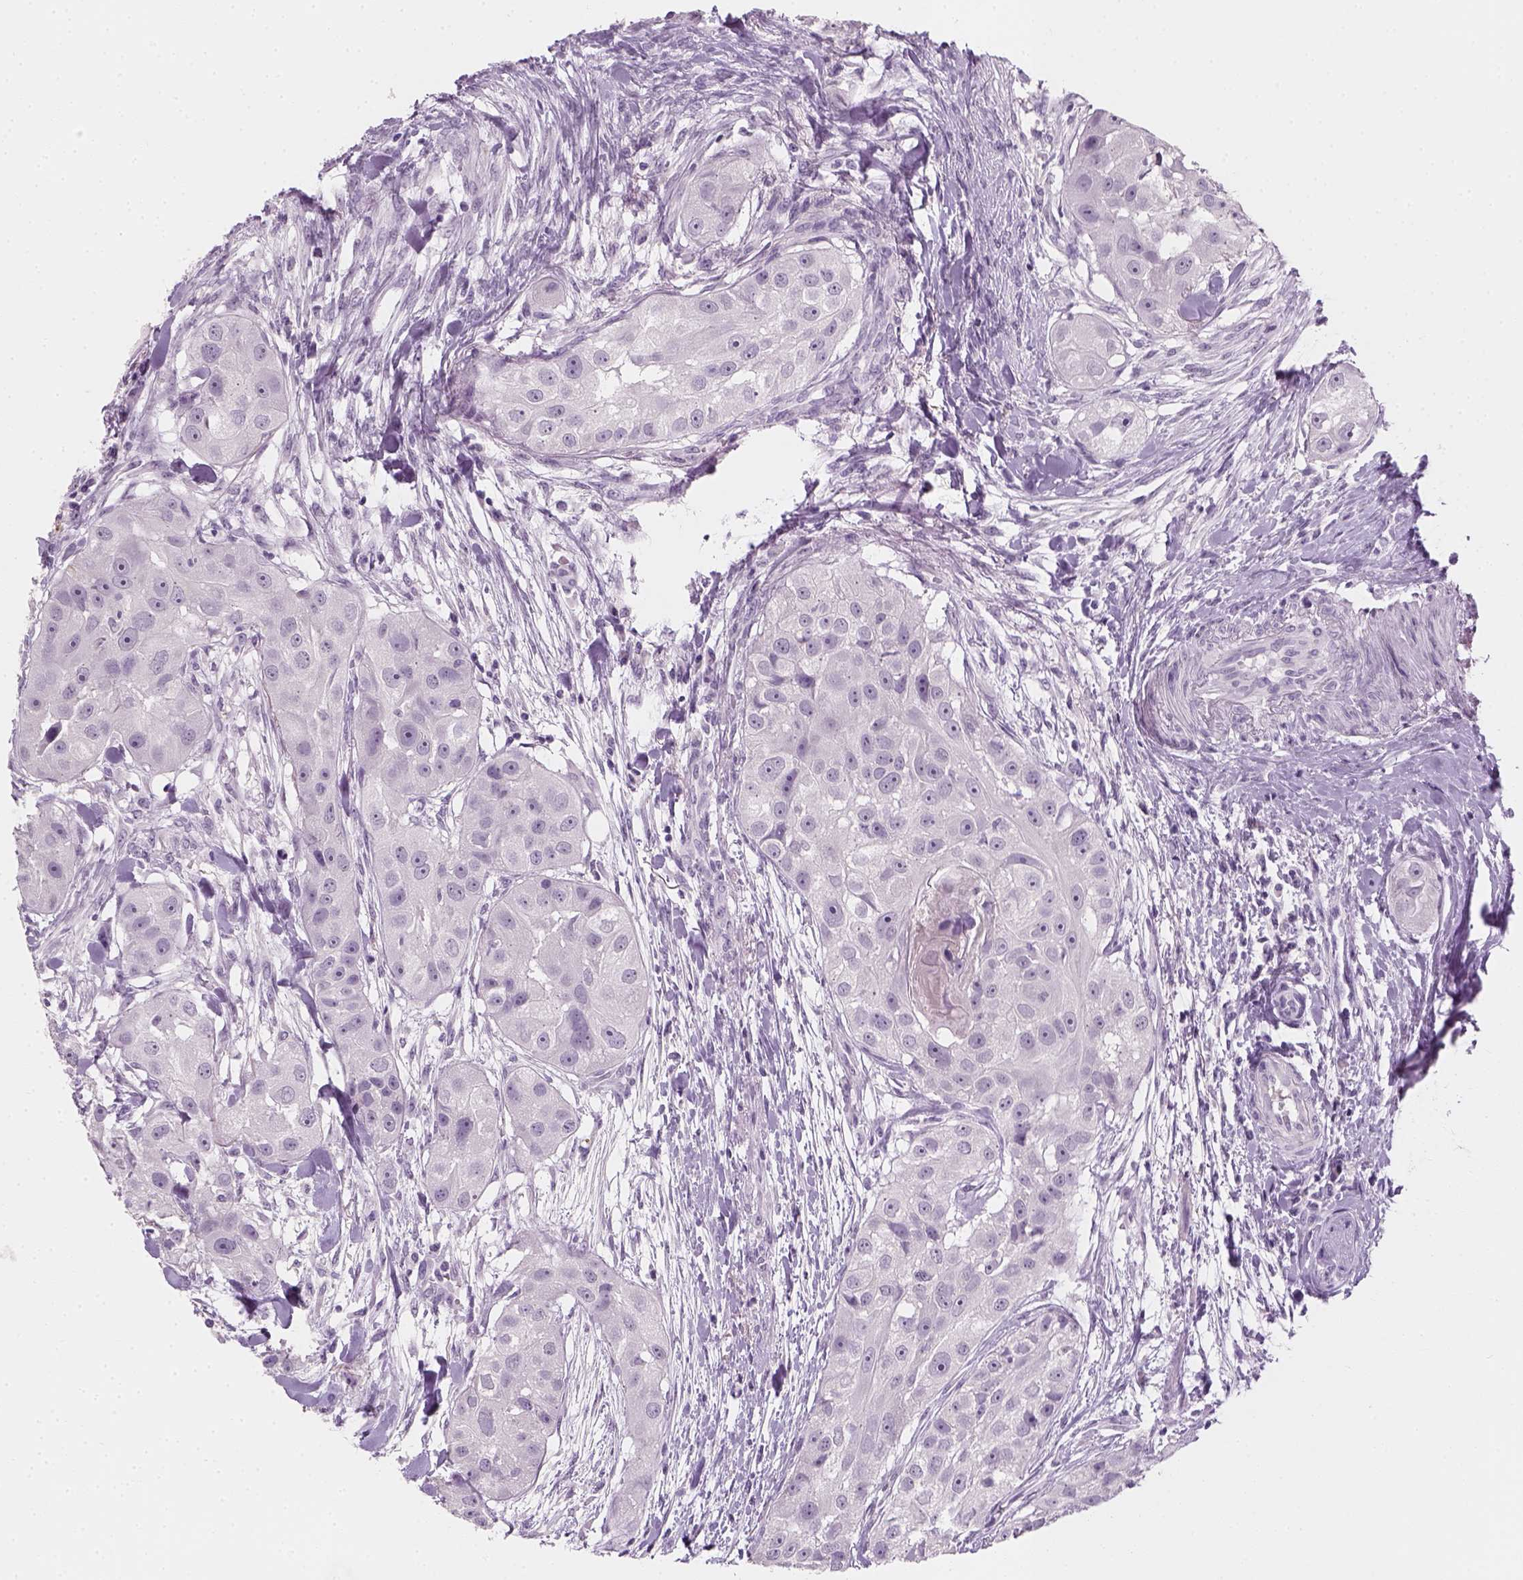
{"staining": {"intensity": "negative", "quantity": "none", "location": "none"}, "tissue": "head and neck cancer", "cell_type": "Tumor cells", "image_type": "cancer", "snomed": [{"axis": "morphology", "description": "Squamous cell carcinoma, NOS"}, {"axis": "topography", "description": "Head-Neck"}], "caption": "Tumor cells show no significant protein staining in head and neck cancer (squamous cell carcinoma).", "gene": "TH", "patient": {"sex": "male", "age": 51}}